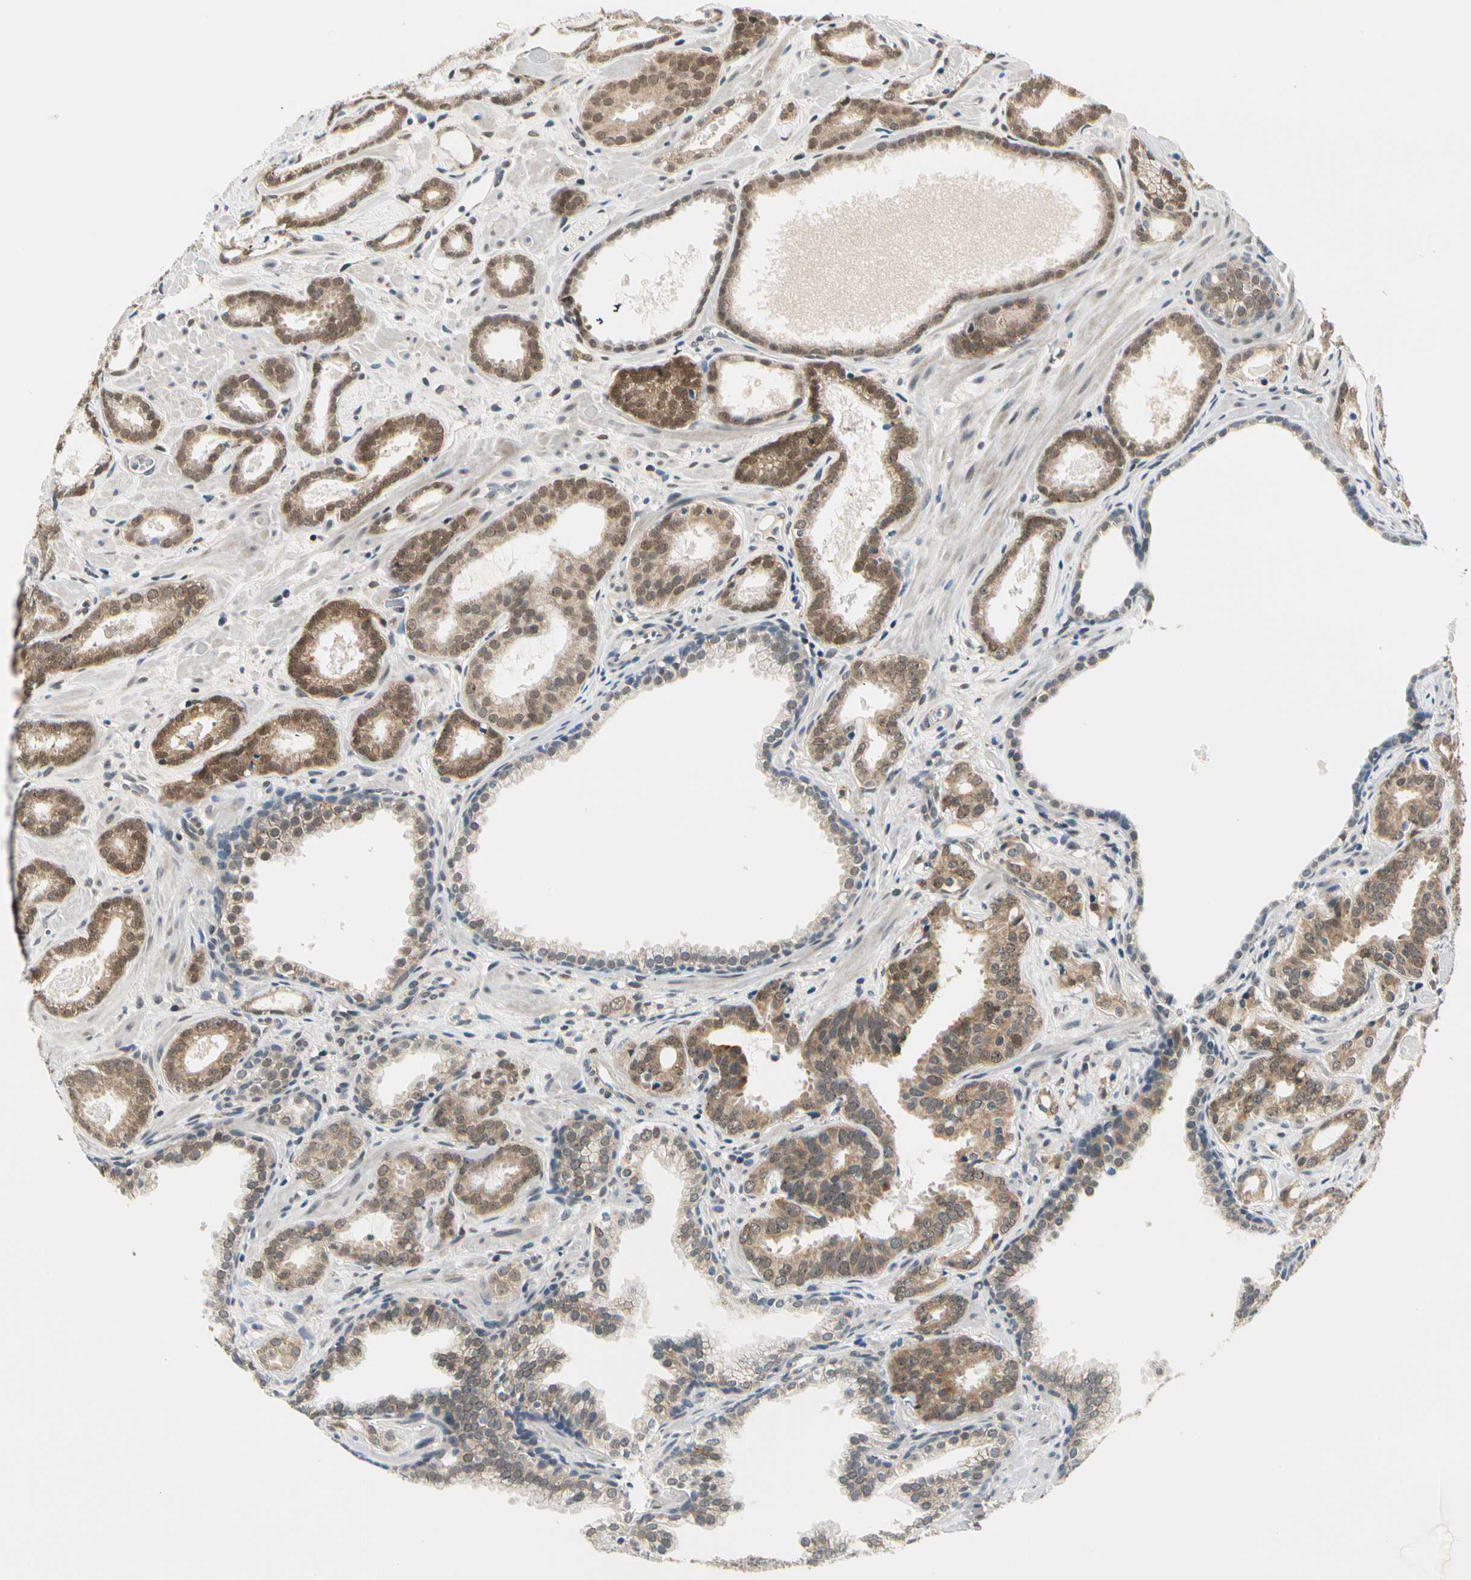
{"staining": {"intensity": "strong", "quantity": ">75%", "location": "cytoplasmic/membranous"}, "tissue": "prostate cancer", "cell_type": "Tumor cells", "image_type": "cancer", "snomed": [{"axis": "morphology", "description": "Adenocarcinoma, Low grade"}, {"axis": "topography", "description": "Prostate"}], "caption": "DAB immunohistochemical staining of prostate cancer (adenocarcinoma (low-grade)) reveals strong cytoplasmic/membranous protein expression in approximately >75% of tumor cells.", "gene": "PDK2", "patient": {"sex": "male", "age": 57}}